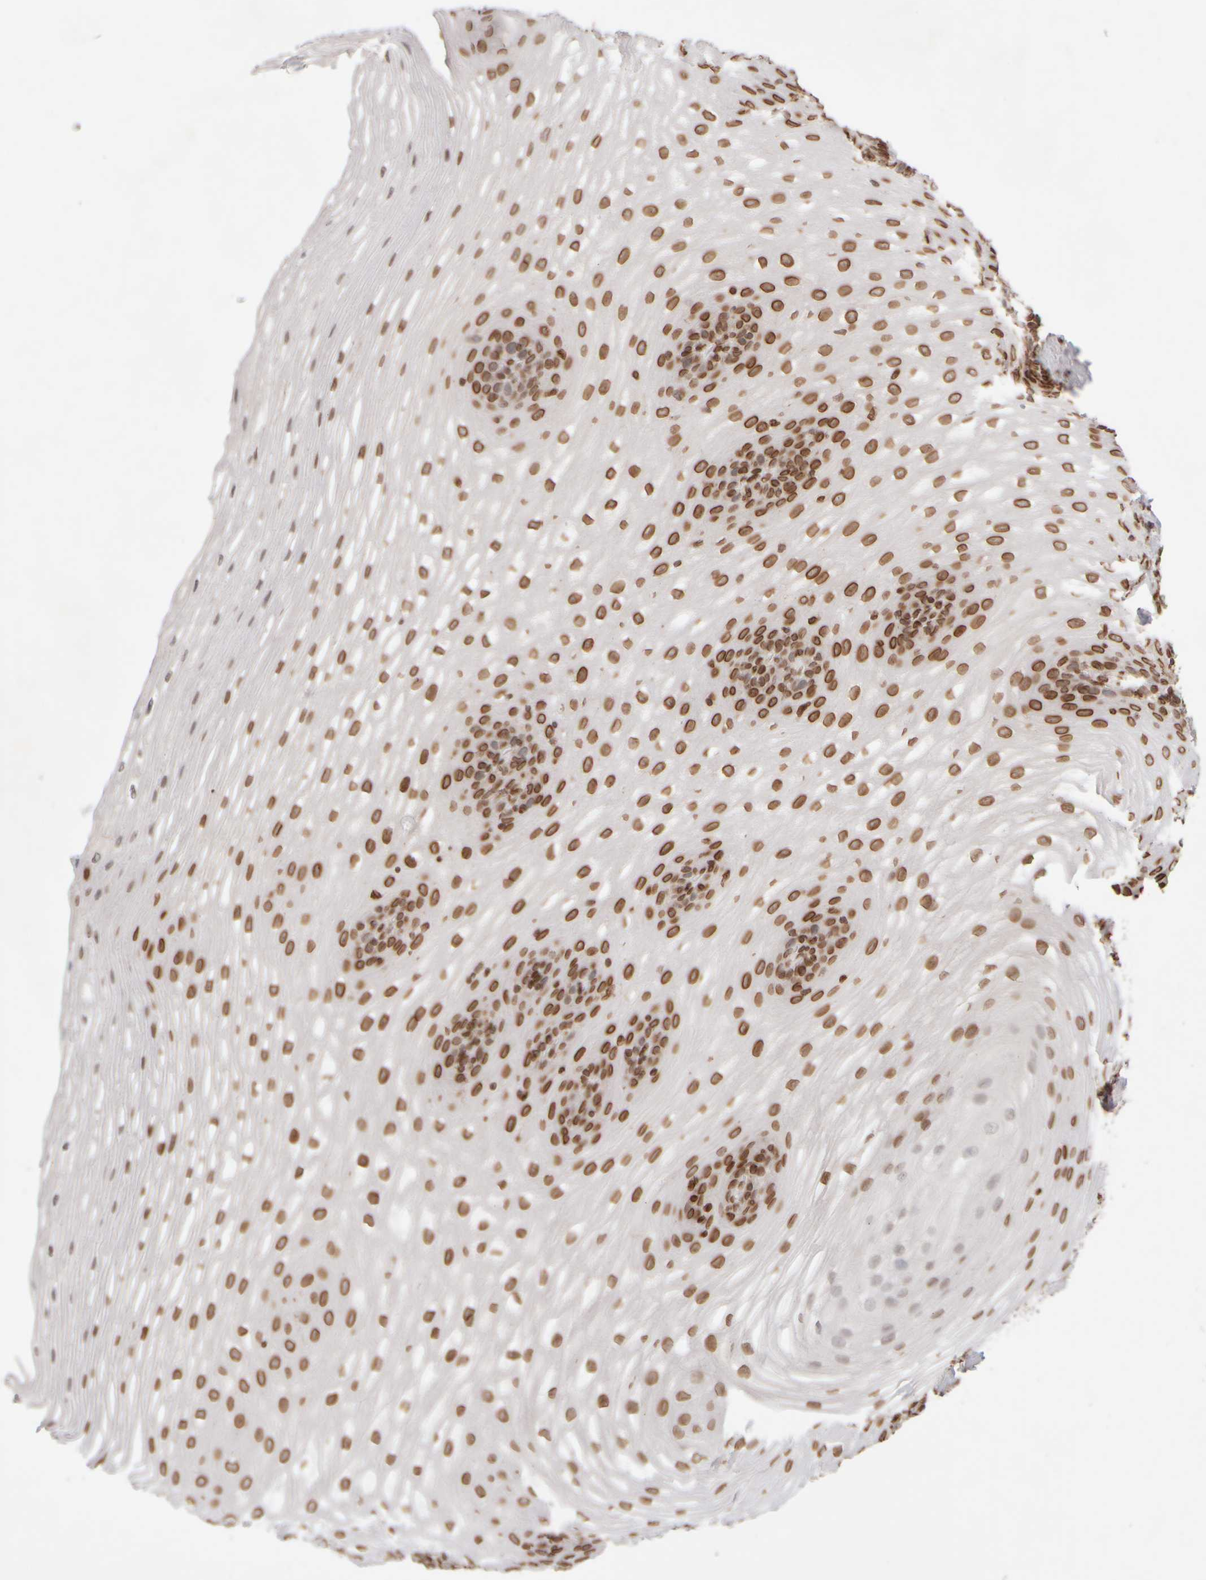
{"staining": {"intensity": "strong", "quantity": ">75%", "location": "cytoplasmic/membranous,nuclear"}, "tissue": "esophagus", "cell_type": "Squamous epithelial cells", "image_type": "normal", "snomed": [{"axis": "morphology", "description": "Normal tissue, NOS"}, {"axis": "topography", "description": "Esophagus"}], "caption": "IHC micrograph of benign esophagus: human esophagus stained using IHC displays high levels of strong protein expression localized specifically in the cytoplasmic/membranous,nuclear of squamous epithelial cells, appearing as a cytoplasmic/membranous,nuclear brown color.", "gene": "ZC3HC1", "patient": {"sex": "female", "age": 66}}